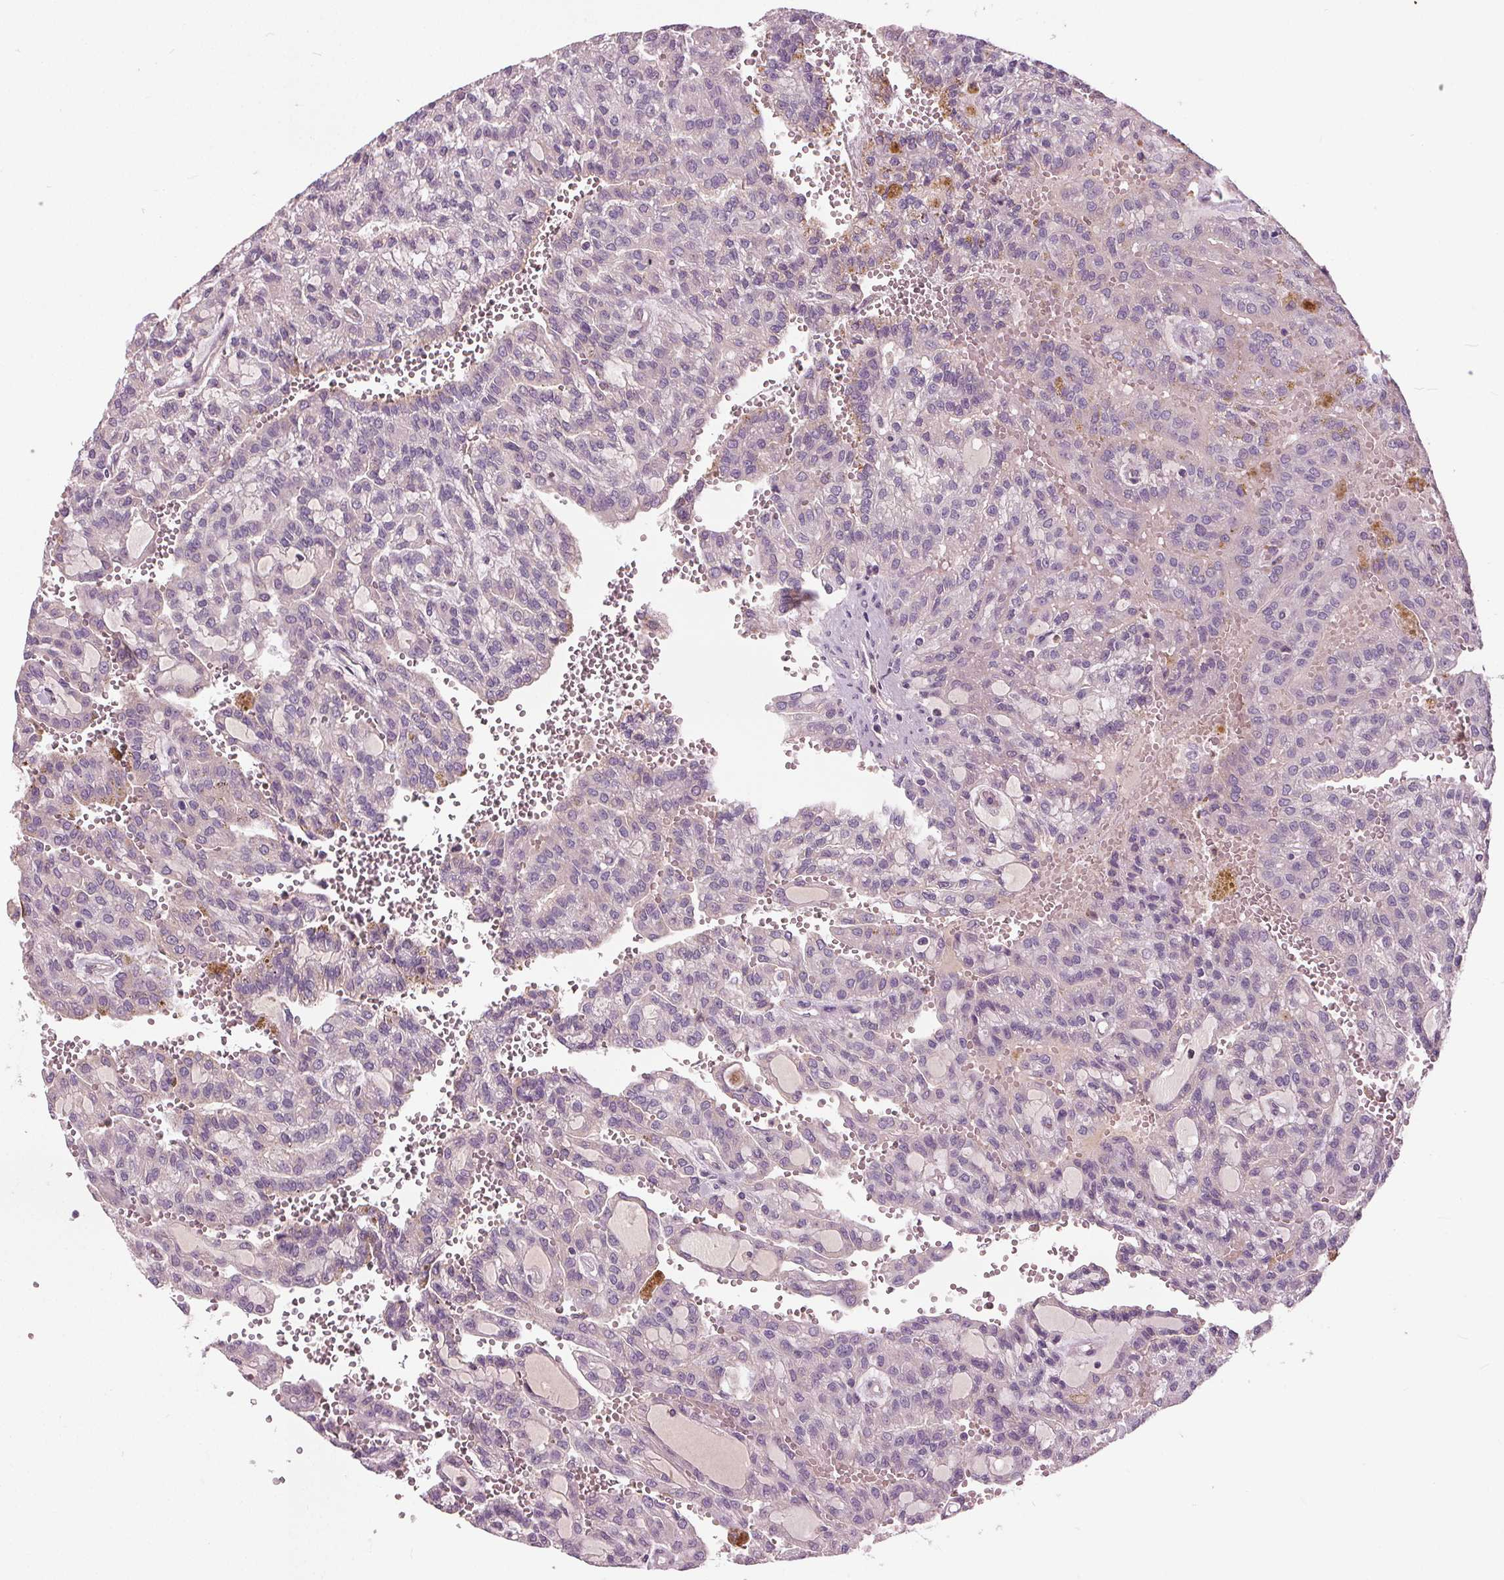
{"staining": {"intensity": "negative", "quantity": "none", "location": "none"}, "tissue": "renal cancer", "cell_type": "Tumor cells", "image_type": "cancer", "snomed": [{"axis": "morphology", "description": "Adenocarcinoma, NOS"}, {"axis": "topography", "description": "Kidney"}], "caption": "IHC of adenocarcinoma (renal) shows no staining in tumor cells.", "gene": "PDGFD", "patient": {"sex": "male", "age": 63}}